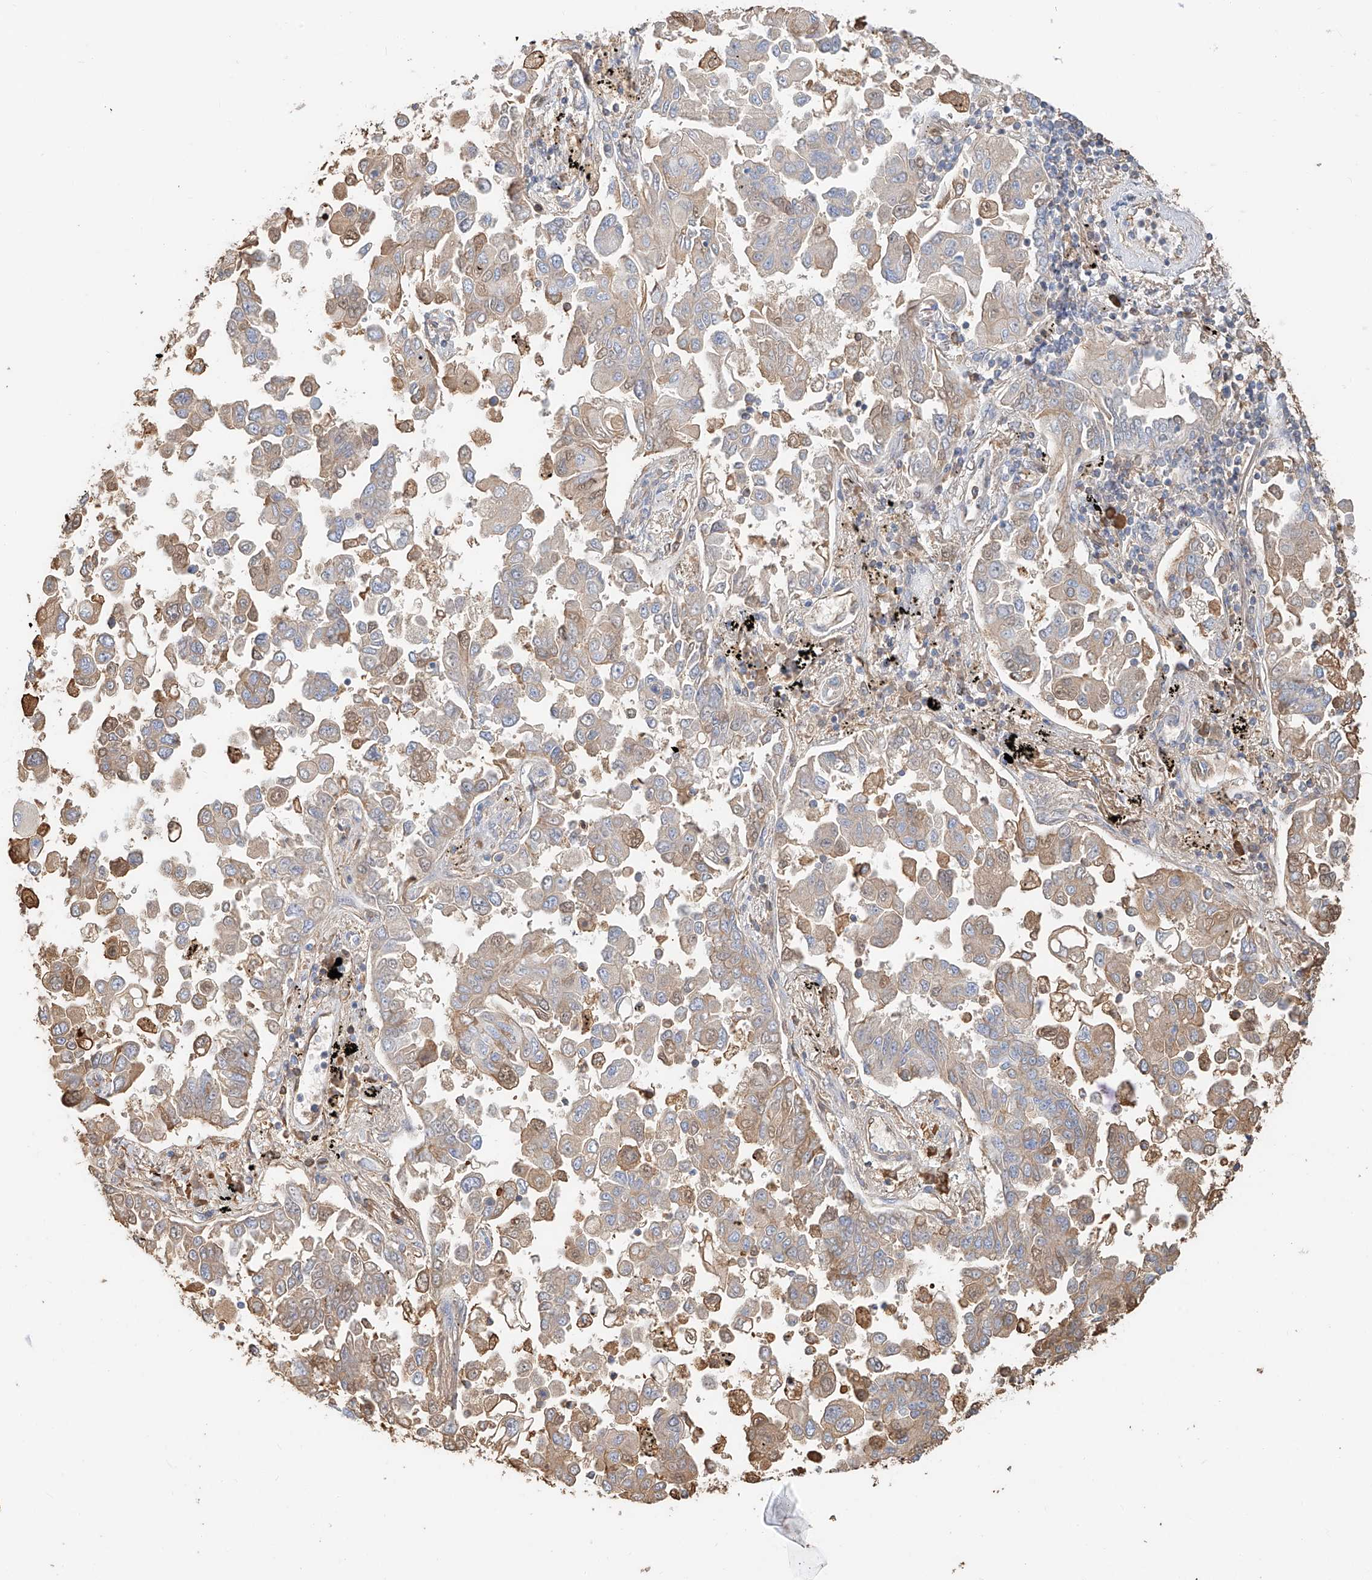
{"staining": {"intensity": "moderate", "quantity": "<25%", "location": "cytoplasmic/membranous"}, "tissue": "lung cancer", "cell_type": "Tumor cells", "image_type": "cancer", "snomed": [{"axis": "morphology", "description": "Adenocarcinoma, NOS"}, {"axis": "topography", "description": "Lung"}], "caption": "Immunohistochemistry micrograph of human lung adenocarcinoma stained for a protein (brown), which displays low levels of moderate cytoplasmic/membranous staining in approximately <25% of tumor cells.", "gene": "ZFP30", "patient": {"sex": "female", "age": 67}}